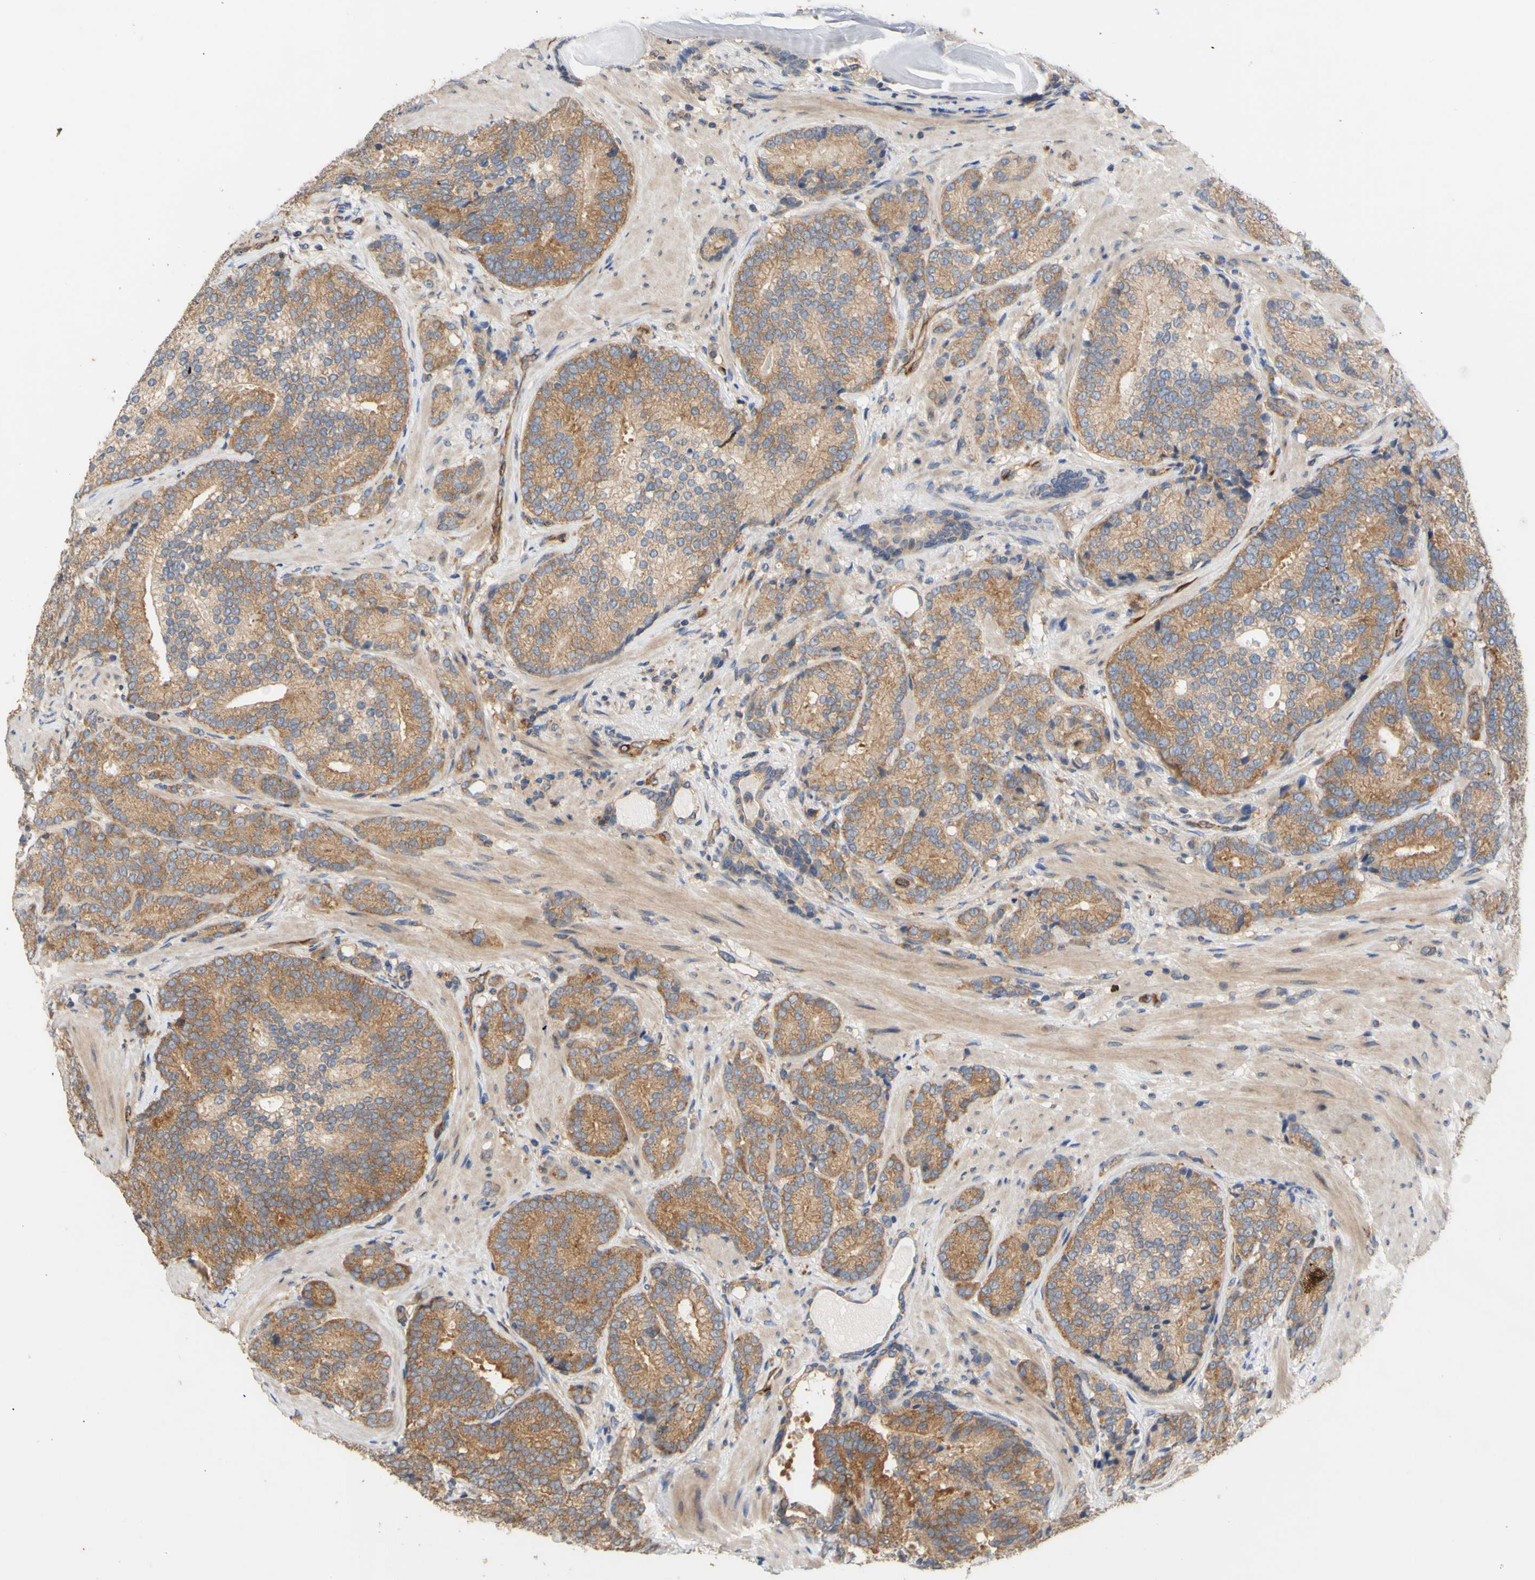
{"staining": {"intensity": "moderate", "quantity": ">75%", "location": "cytoplasmic/membranous"}, "tissue": "prostate cancer", "cell_type": "Tumor cells", "image_type": "cancer", "snomed": [{"axis": "morphology", "description": "Adenocarcinoma, High grade"}, {"axis": "topography", "description": "Prostate"}], "caption": "Protein expression analysis of human prostate cancer (adenocarcinoma (high-grade)) reveals moderate cytoplasmic/membranous staining in approximately >75% of tumor cells.", "gene": "EIF2S3", "patient": {"sex": "male", "age": 61}}